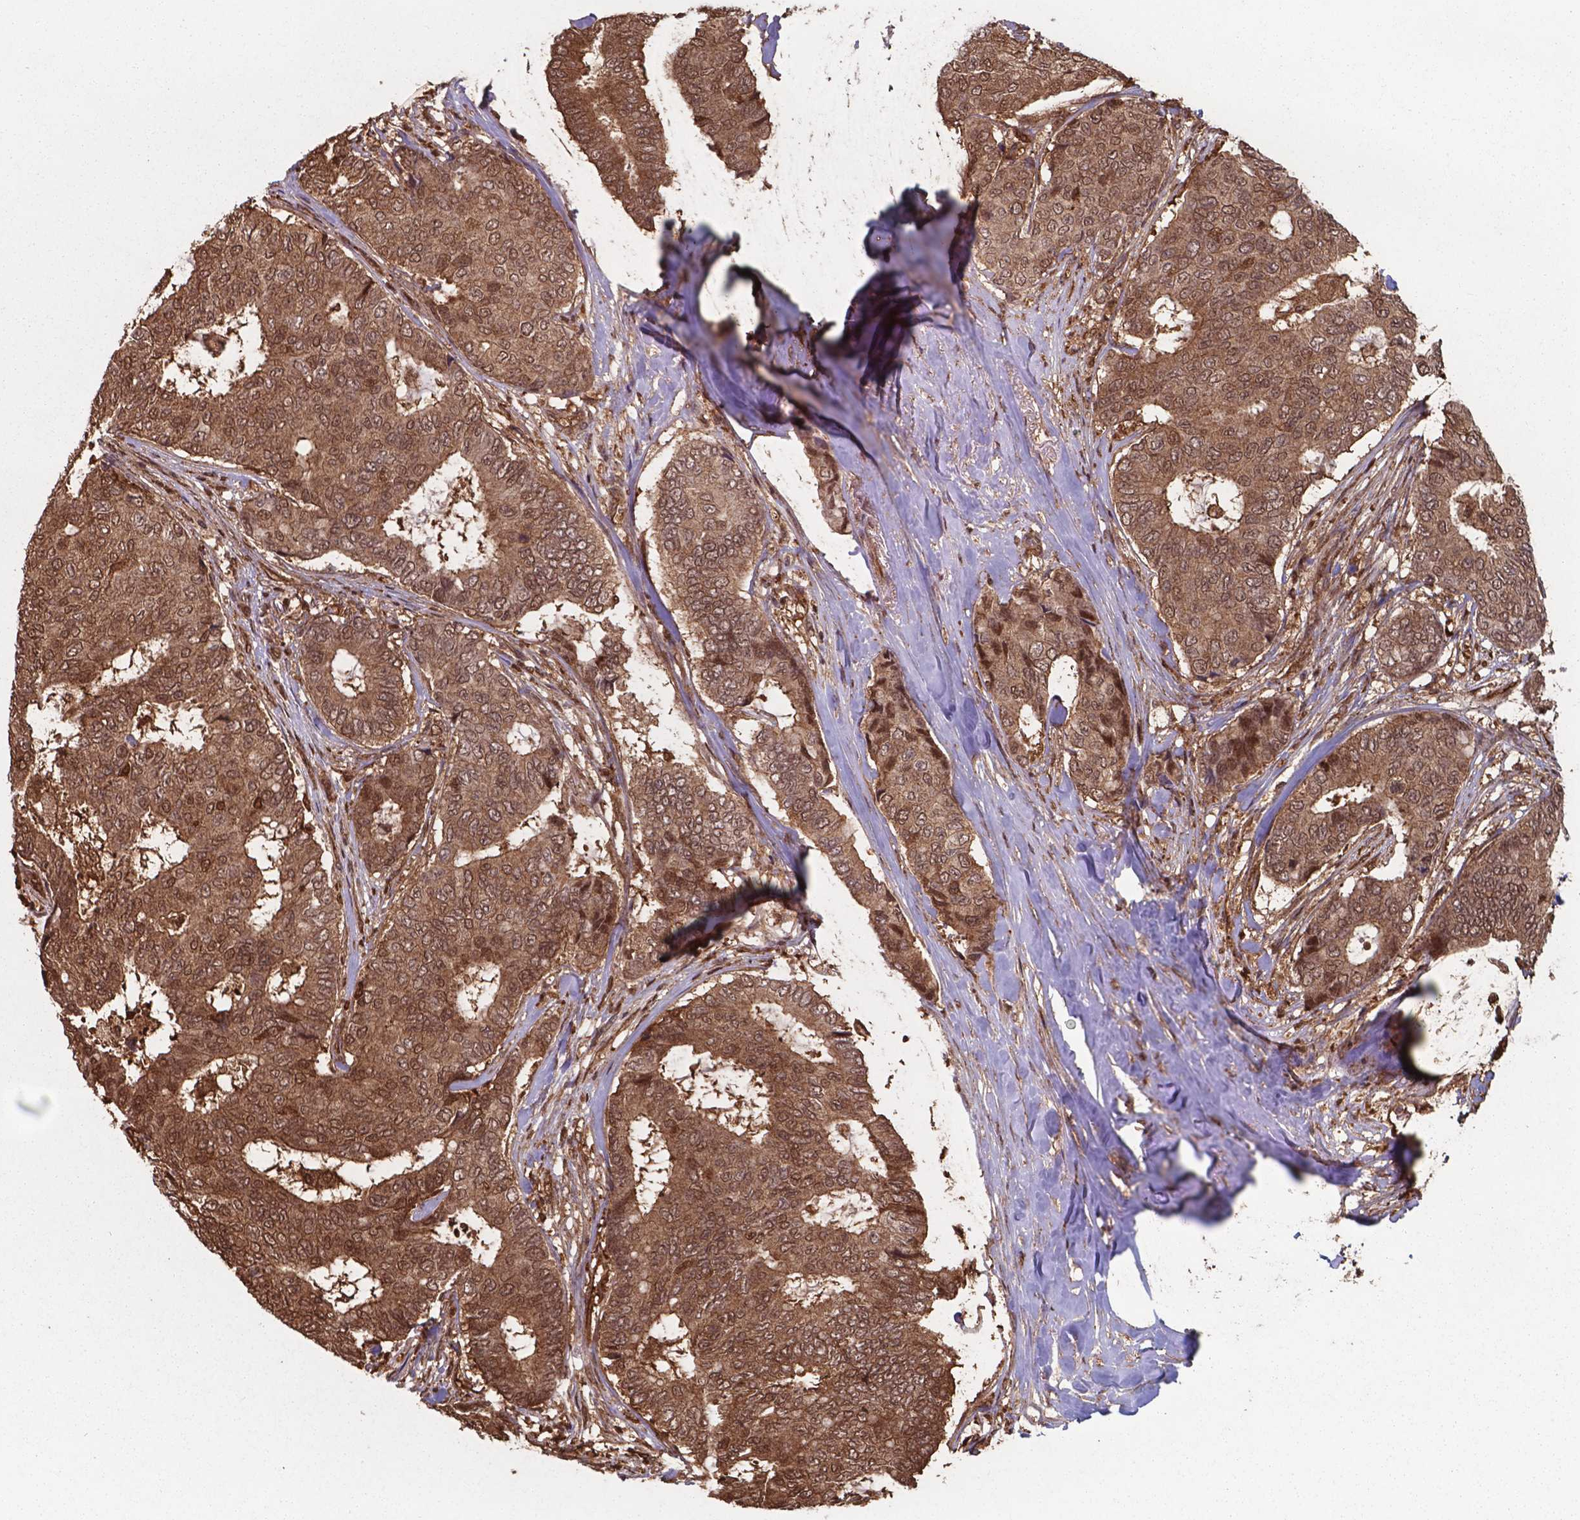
{"staining": {"intensity": "moderate", "quantity": ">75%", "location": "cytoplasmic/membranous,nuclear"}, "tissue": "breast cancer", "cell_type": "Tumor cells", "image_type": "cancer", "snomed": [{"axis": "morphology", "description": "Duct carcinoma"}, {"axis": "topography", "description": "Breast"}], "caption": "The immunohistochemical stain highlights moderate cytoplasmic/membranous and nuclear expression in tumor cells of infiltrating ductal carcinoma (breast) tissue.", "gene": "CHP2", "patient": {"sex": "female", "age": 75}}